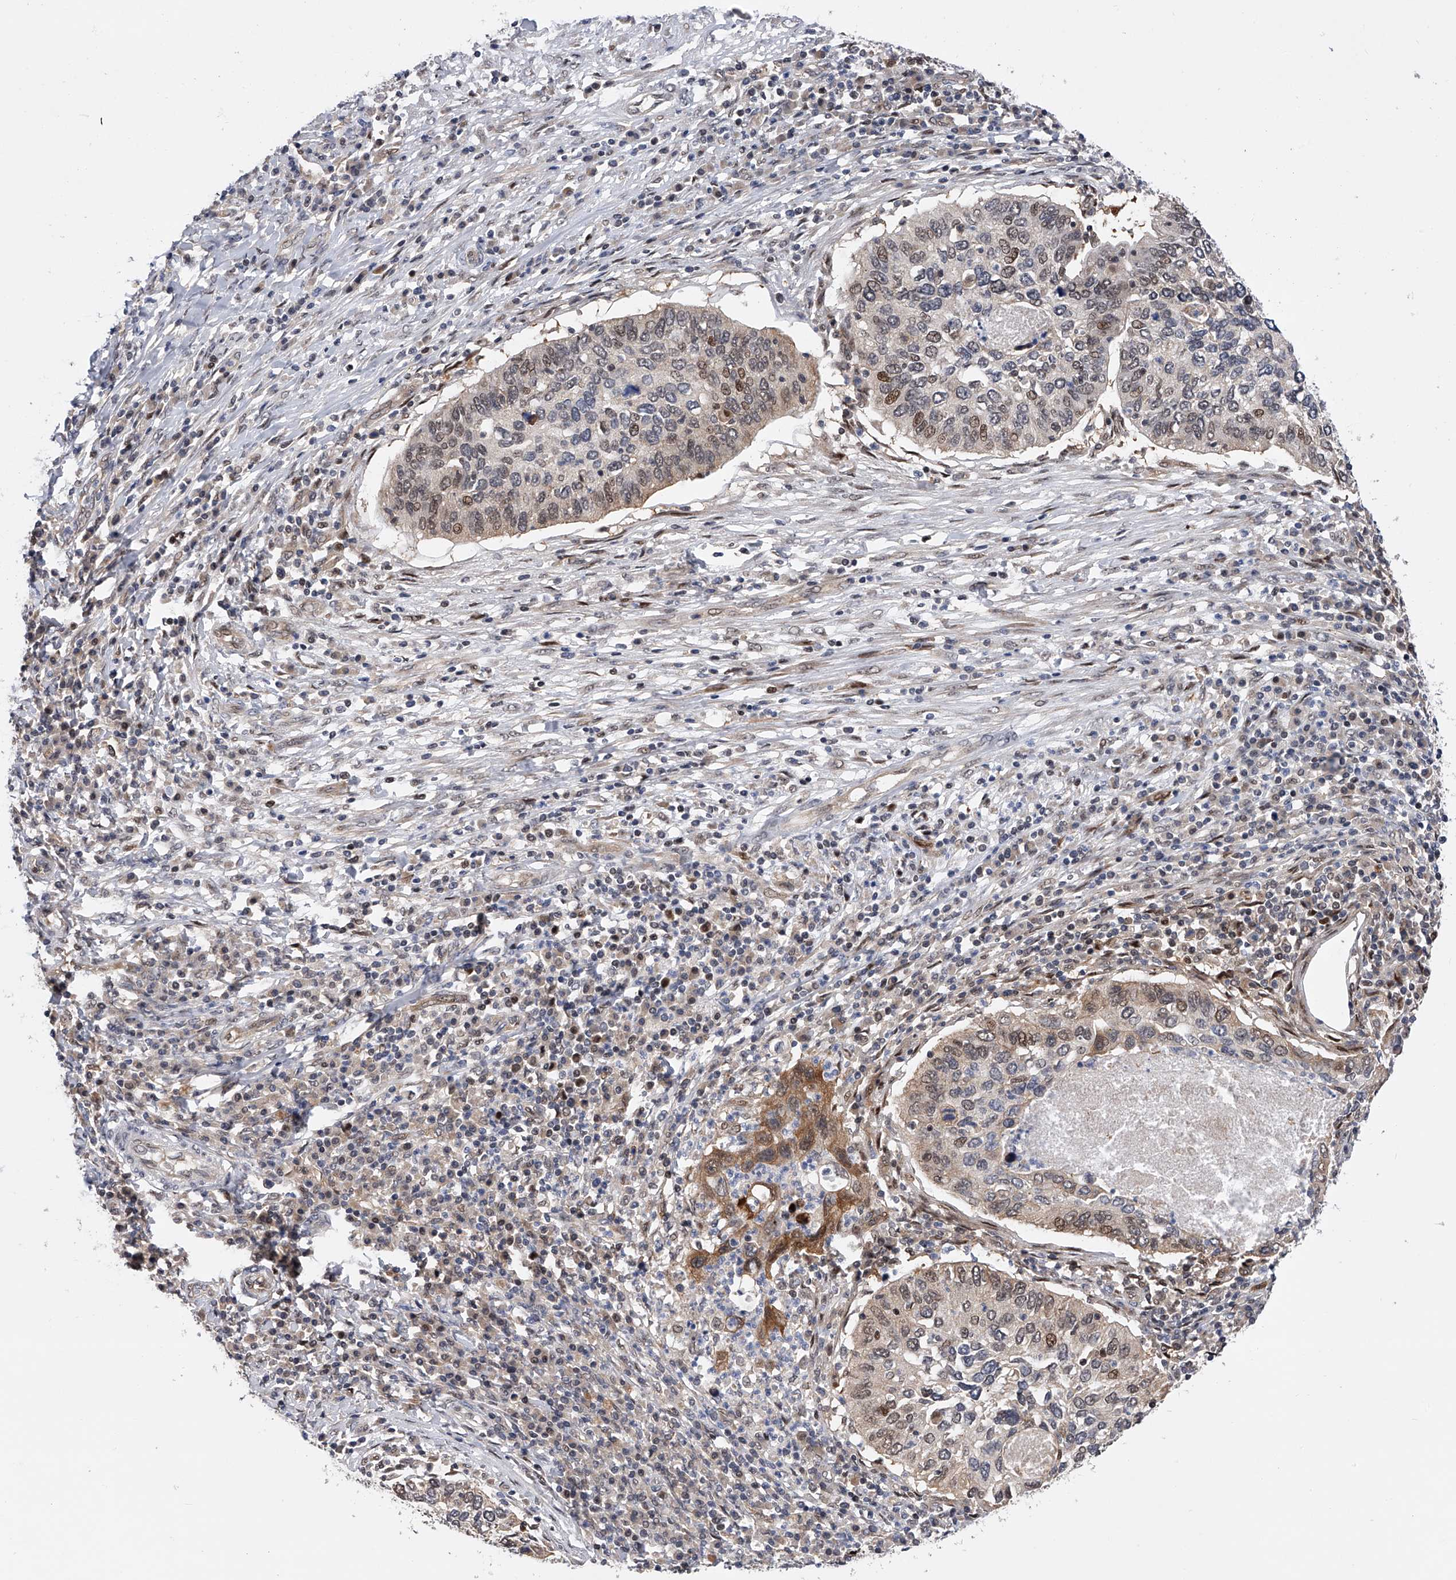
{"staining": {"intensity": "moderate", "quantity": "<25%", "location": "cytoplasmic/membranous,nuclear"}, "tissue": "cervical cancer", "cell_type": "Tumor cells", "image_type": "cancer", "snomed": [{"axis": "morphology", "description": "Squamous cell carcinoma, NOS"}, {"axis": "topography", "description": "Cervix"}], "caption": "Immunohistochemistry (IHC) staining of cervical cancer, which demonstrates low levels of moderate cytoplasmic/membranous and nuclear expression in about <25% of tumor cells indicating moderate cytoplasmic/membranous and nuclear protein expression. The staining was performed using DAB (3,3'-diaminobenzidine) (brown) for protein detection and nuclei were counterstained in hematoxylin (blue).", "gene": "RWDD2A", "patient": {"sex": "female", "age": 38}}